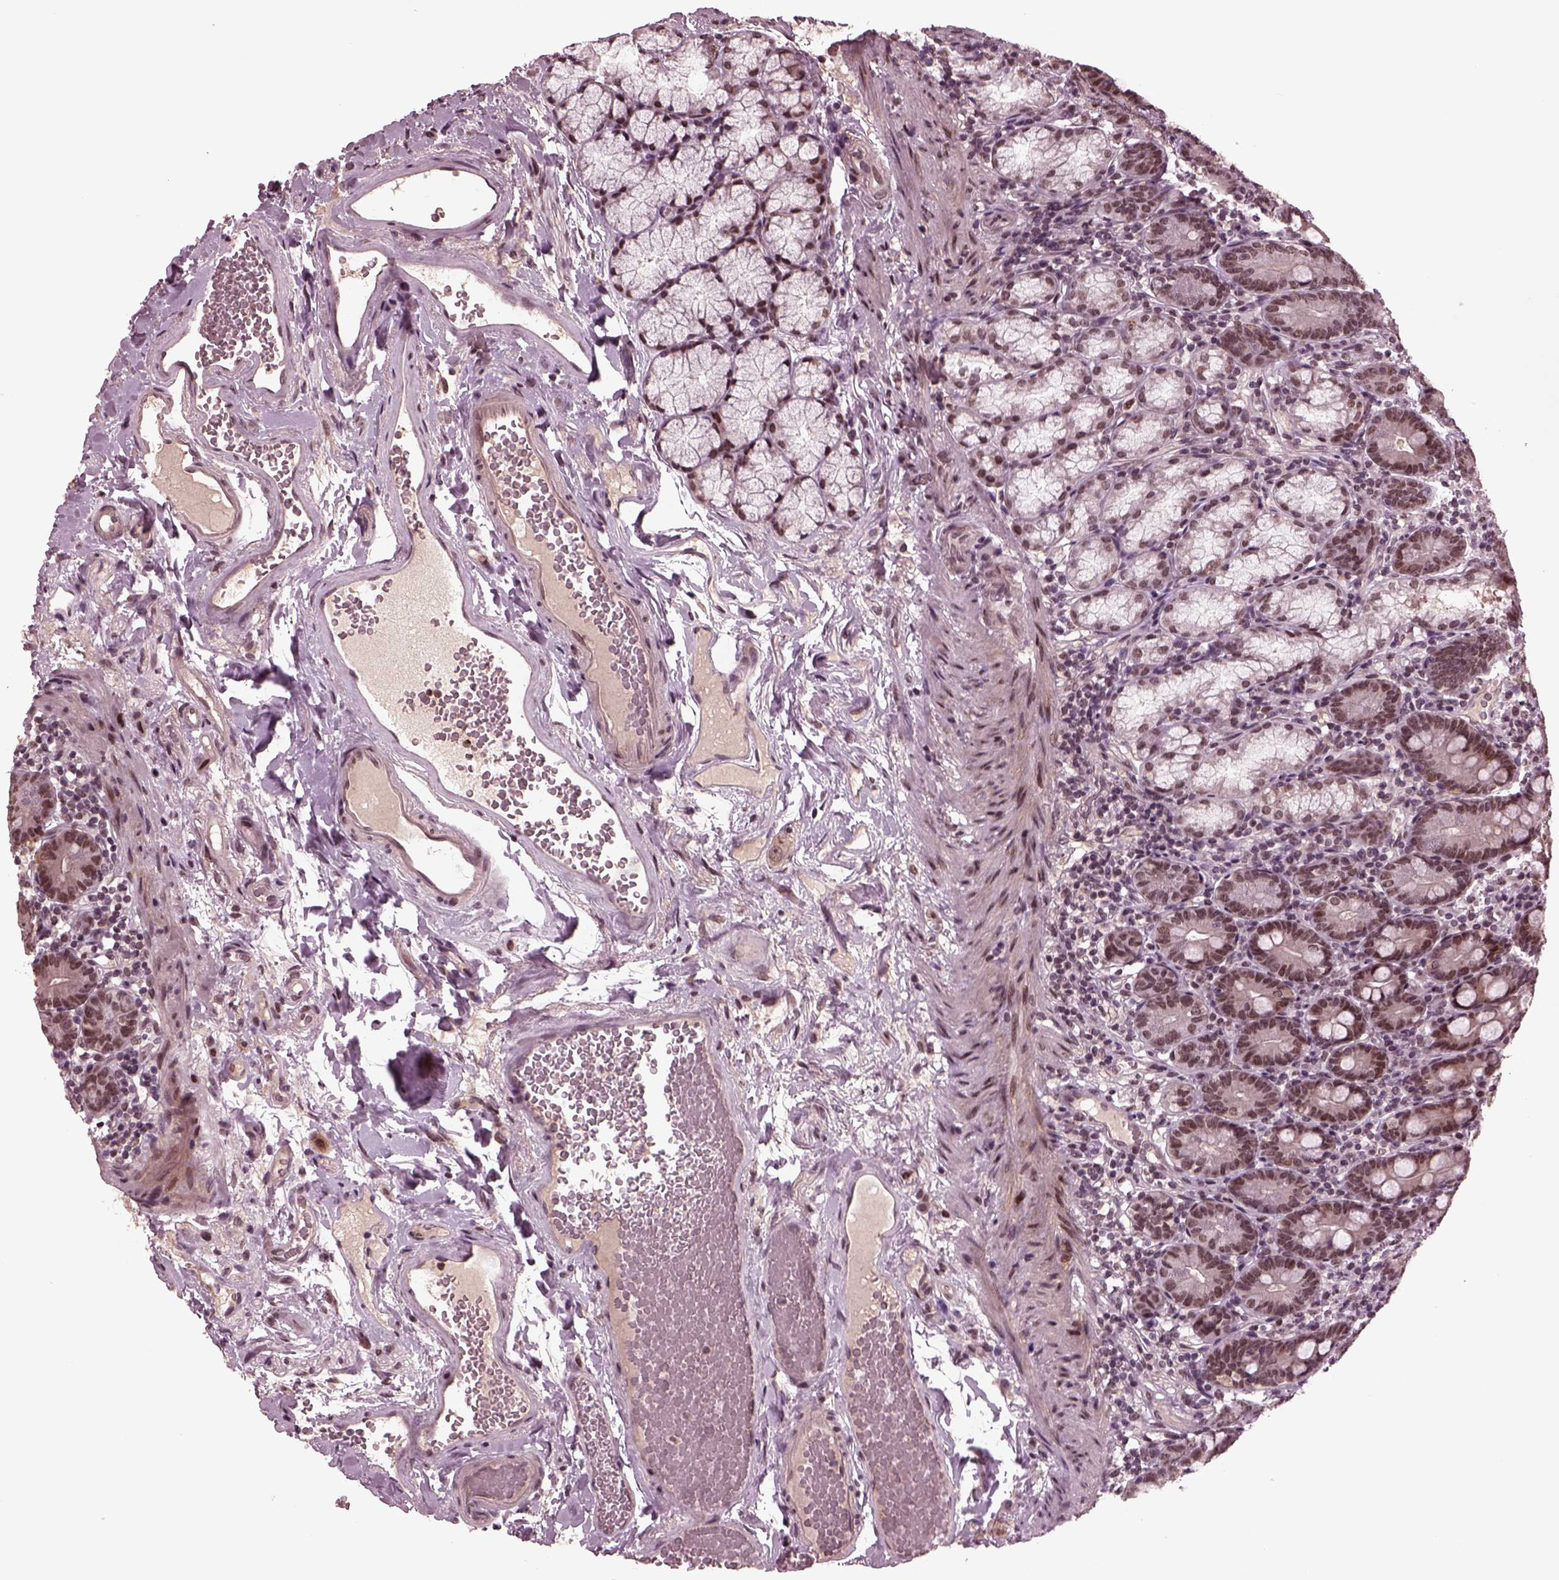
{"staining": {"intensity": "moderate", "quantity": "25%-75%", "location": "cytoplasmic/membranous,nuclear"}, "tissue": "duodenum", "cell_type": "Glandular cells", "image_type": "normal", "snomed": [{"axis": "morphology", "description": "Normal tissue, NOS"}, {"axis": "topography", "description": "Duodenum"}], "caption": "Human duodenum stained with a brown dye exhibits moderate cytoplasmic/membranous,nuclear positive positivity in approximately 25%-75% of glandular cells.", "gene": "NAP1L5", "patient": {"sex": "female", "age": 67}}